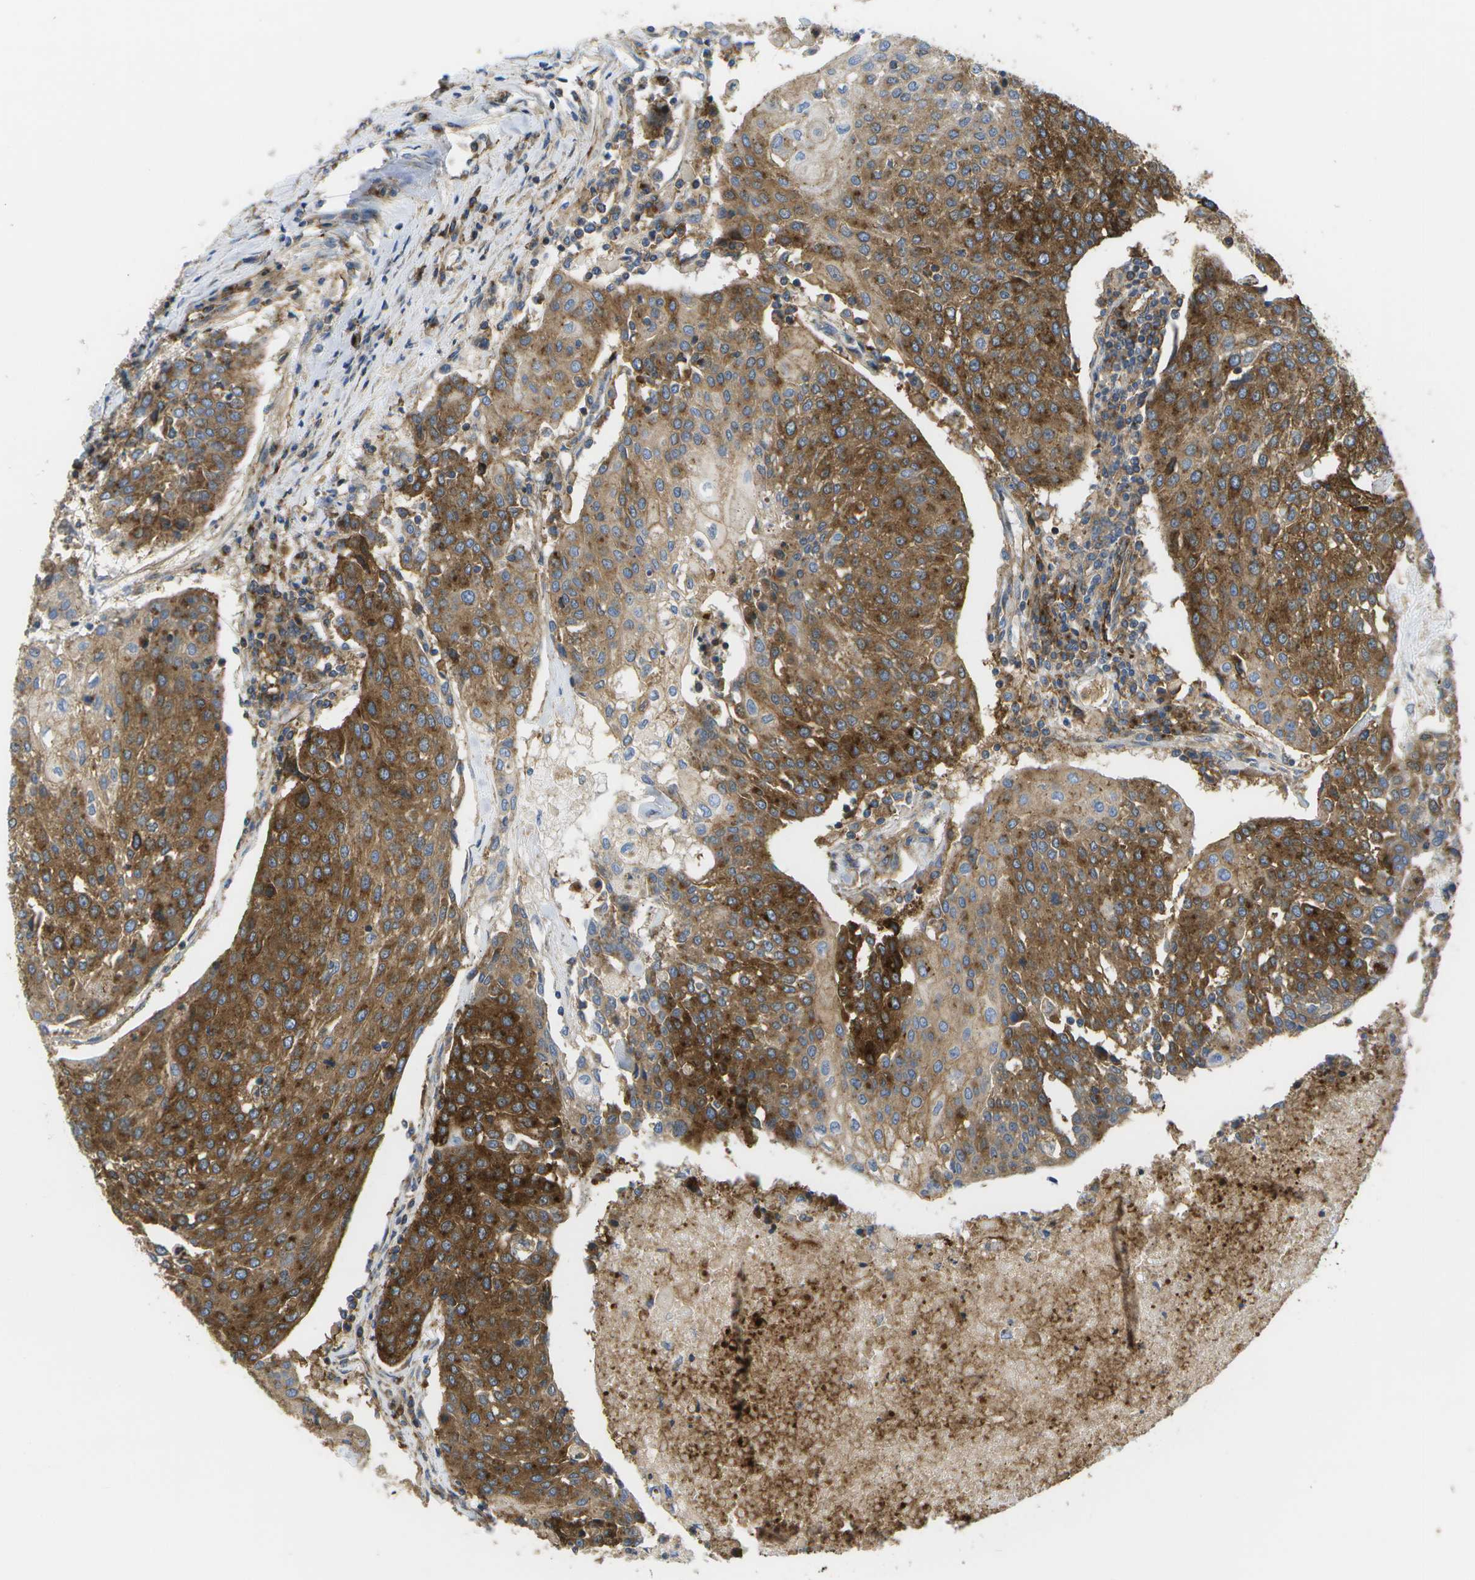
{"staining": {"intensity": "strong", "quantity": ">75%", "location": "cytoplasmic/membranous"}, "tissue": "urothelial cancer", "cell_type": "Tumor cells", "image_type": "cancer", "snomed": [{"axis": "morphology", "description": "Urothelial carcinoma, High grade"}, {"axis": "topography", "description": "Urinary bladder"}], "caption": "Immunohistochemistry (IHC) (DAB) staining of urothelial carcinoma (high-grade) displays strong cytoplasmic/membranous protein staining in about >75% of tumor cells. (DAB IHC with brightfield microscopy, high magnification).", "gene": "BST2", "patient": {"sex": "female", "age": 85}}